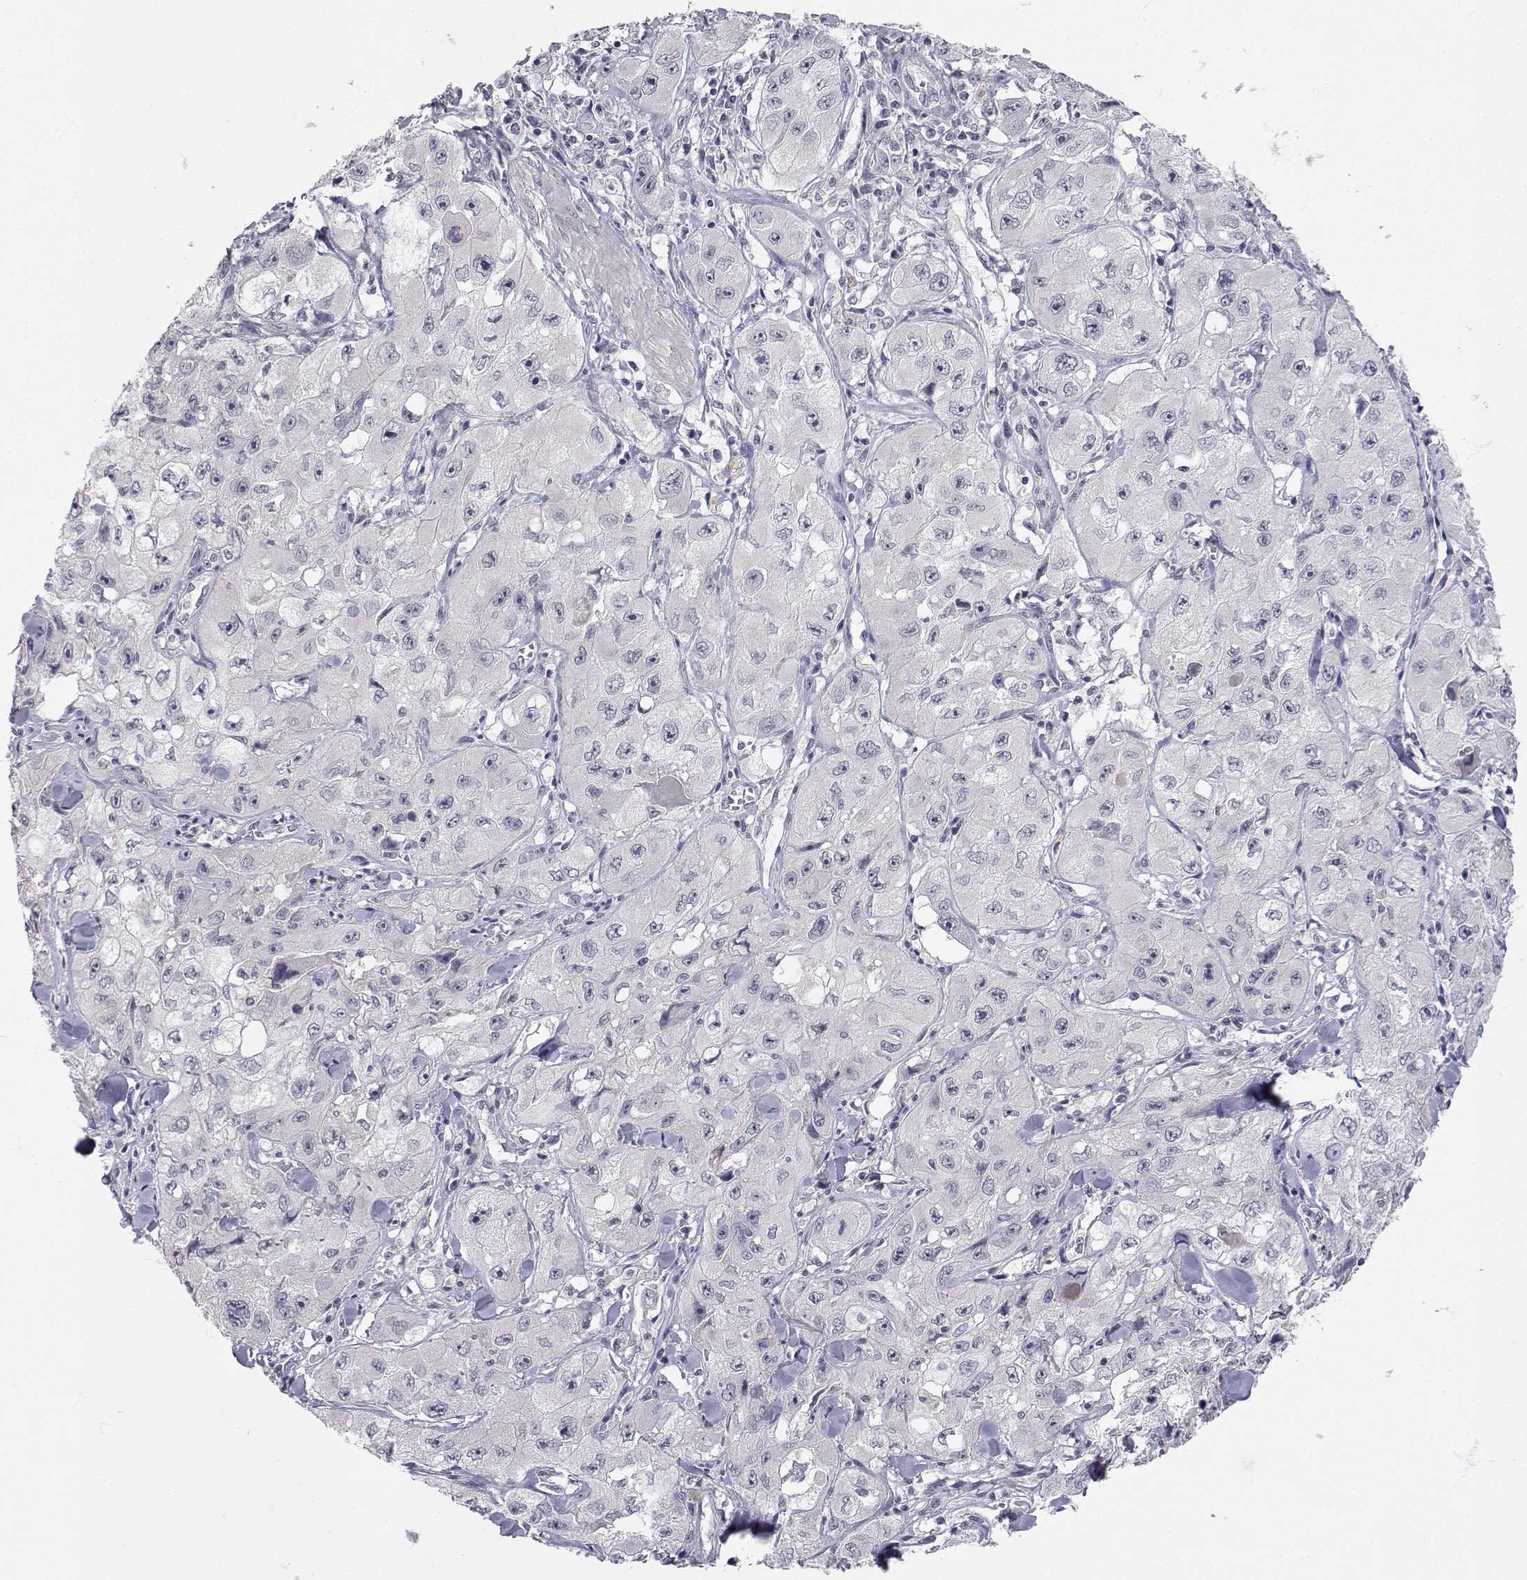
{"staining": {"intensity": "negative", "quantity": "none", "location": "none"}, "tissue": "skin cancer", "cell_type": "Tumor cells", "image_type": "cancer", "snomed": [{"axis": "morphology", "description": "Squamous cell carcinoma, NOS"}, {"axis": "topography", "description": "Skin"}, {"axis": "topography", "description": "Subcutis"}], "caption": "This is an immunohistochemistry photomicrograph of human squamous cell carcinoma (skin). There is no positivity in tumor cells.", "gene": "SLC6A3", "patient": {"sex": "male", "age": 73}}